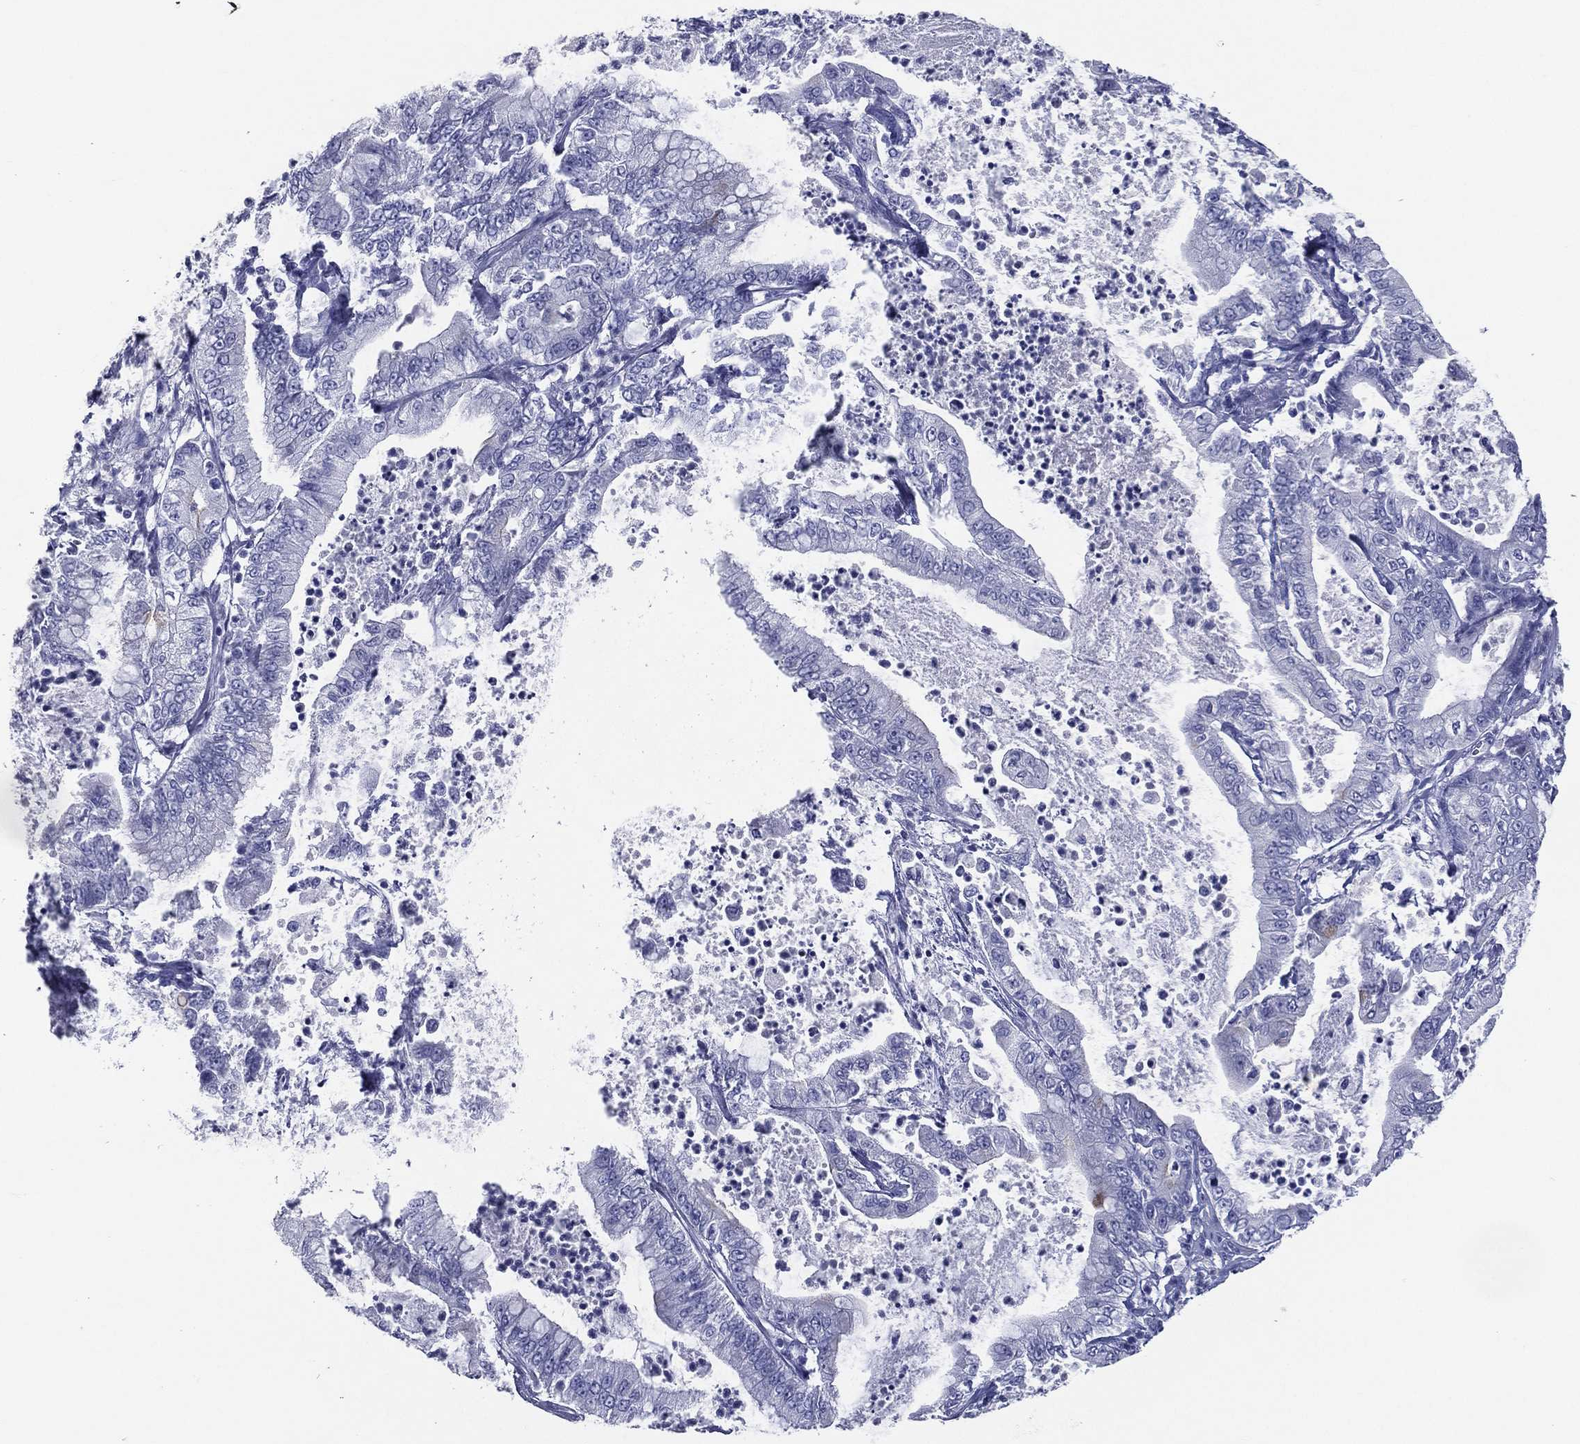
{"staining": {"intensity": "negative", "quantity": "none", "location": "none"}, "tissue": "pancreatic cancer", "cell_type": "Tumor cells", "image_type": "cancer", "snomed": [{"axis": "morphology", "description": "Adenocarcinoma, NOS"}, {"axis": "topography", "description": "Pancreas"}], "caption": "Micrograph shows no protein staining in tumor cells of adenocarcinoma (pancreatic) tissue.", "gene": "ACE2", "patient": {"sex": "male", "age": 71}}